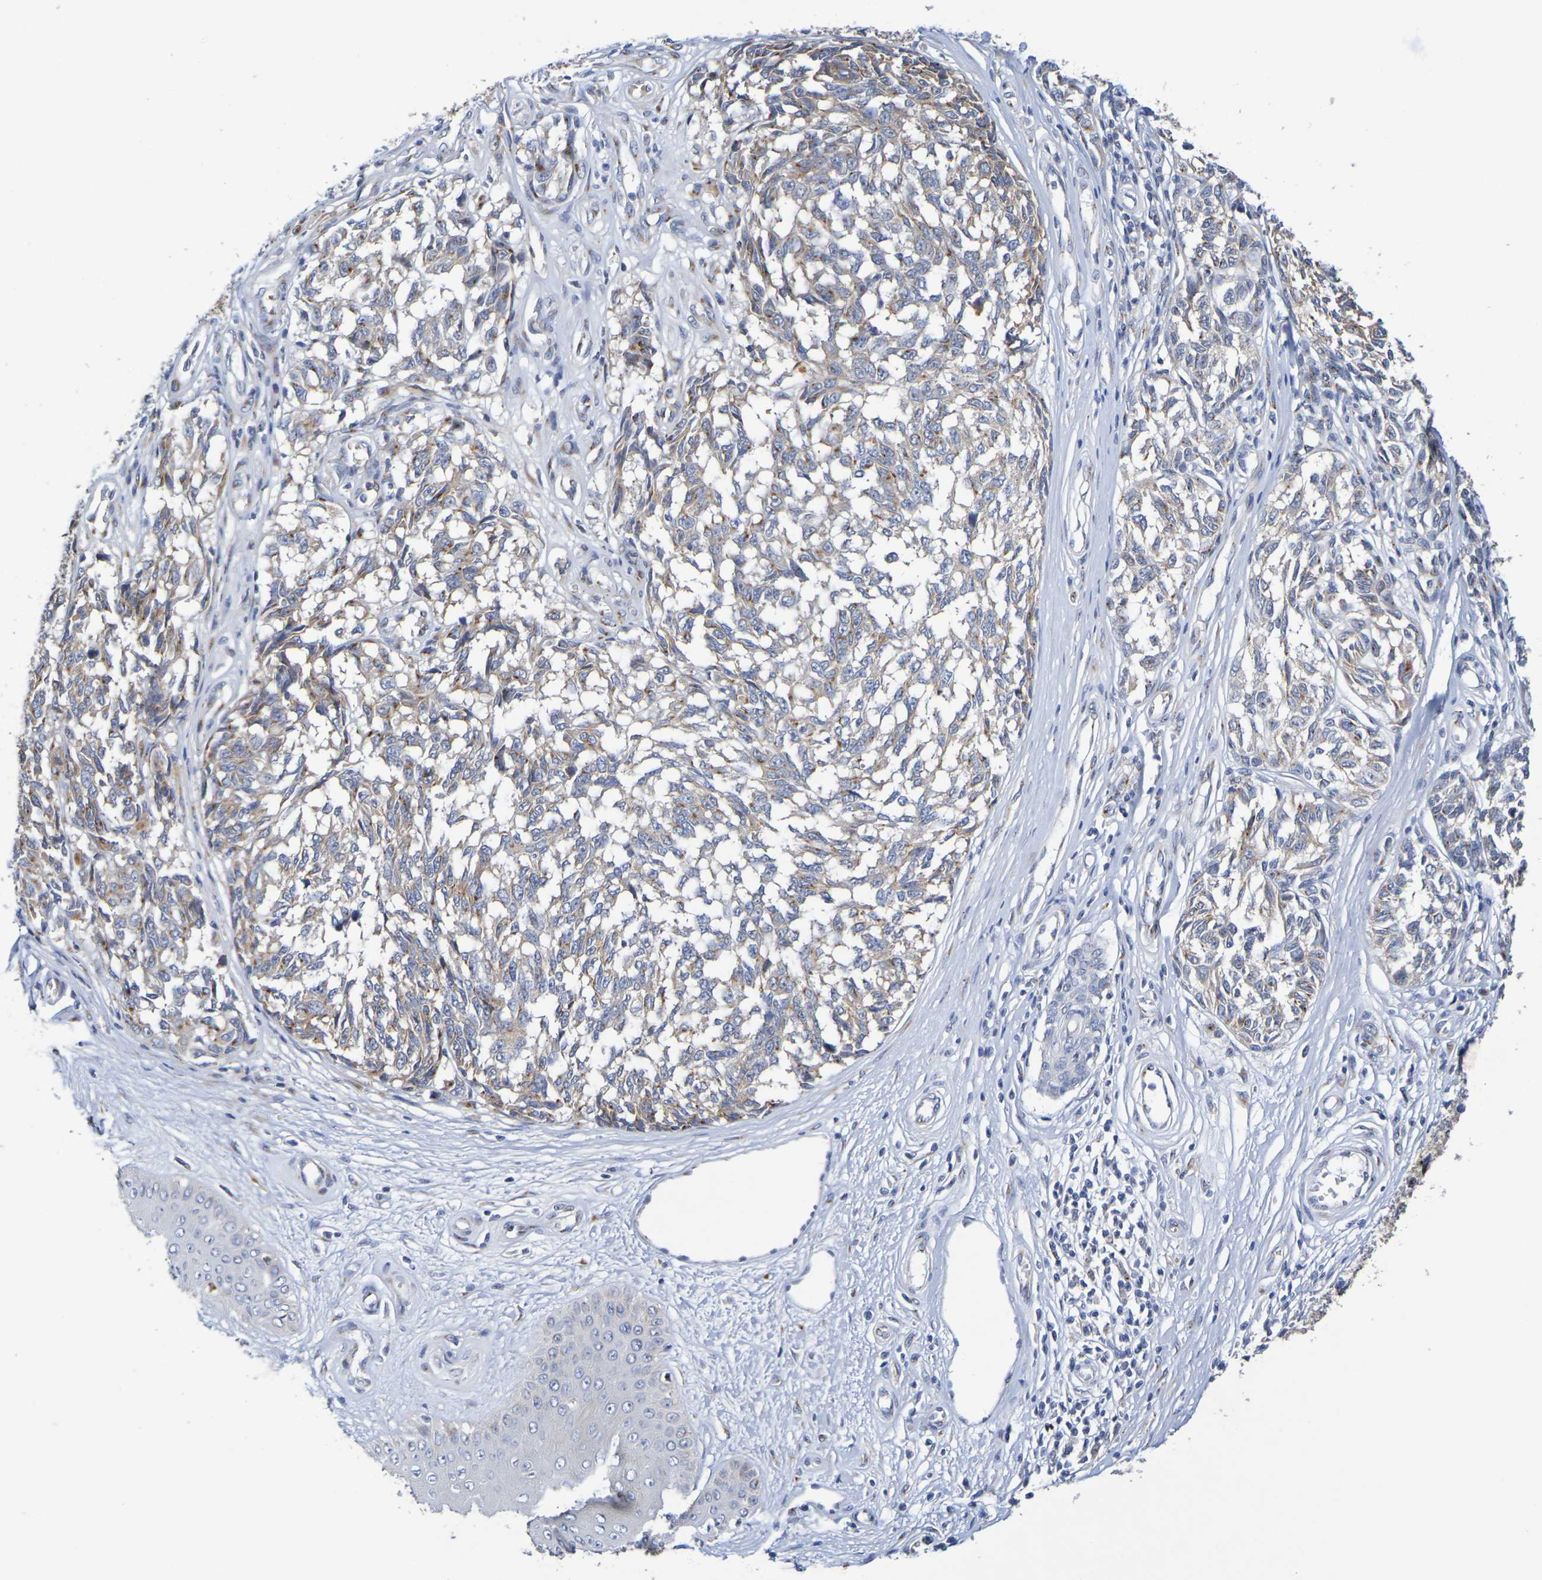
{"staining": {"intensity": "moderate", "quantity": "25%-75%", "location": "cytoplasmic/membranous"}, "tissue": "melanoma", "cell_type": "Tumor cells", "image_type": "cancer", "snomed": [{"axis": "morphology", "description": "Malignant melanoma, NOS"}, {"axis": "topography", "description": "Skin"}], "caption": "Tumor cells demonstrate medium levels of moderate cytoplasmic/membranous staining in approximately 25%-75% of cells in malignant melanoma. The staining was performed using DAB to visualize the protein expression in brown, while the nuclei were stained in blue with hematoxylin (Magnification: 20x).", "gene": "DCP2", "patient": {"sex": "female", "age": 64}}